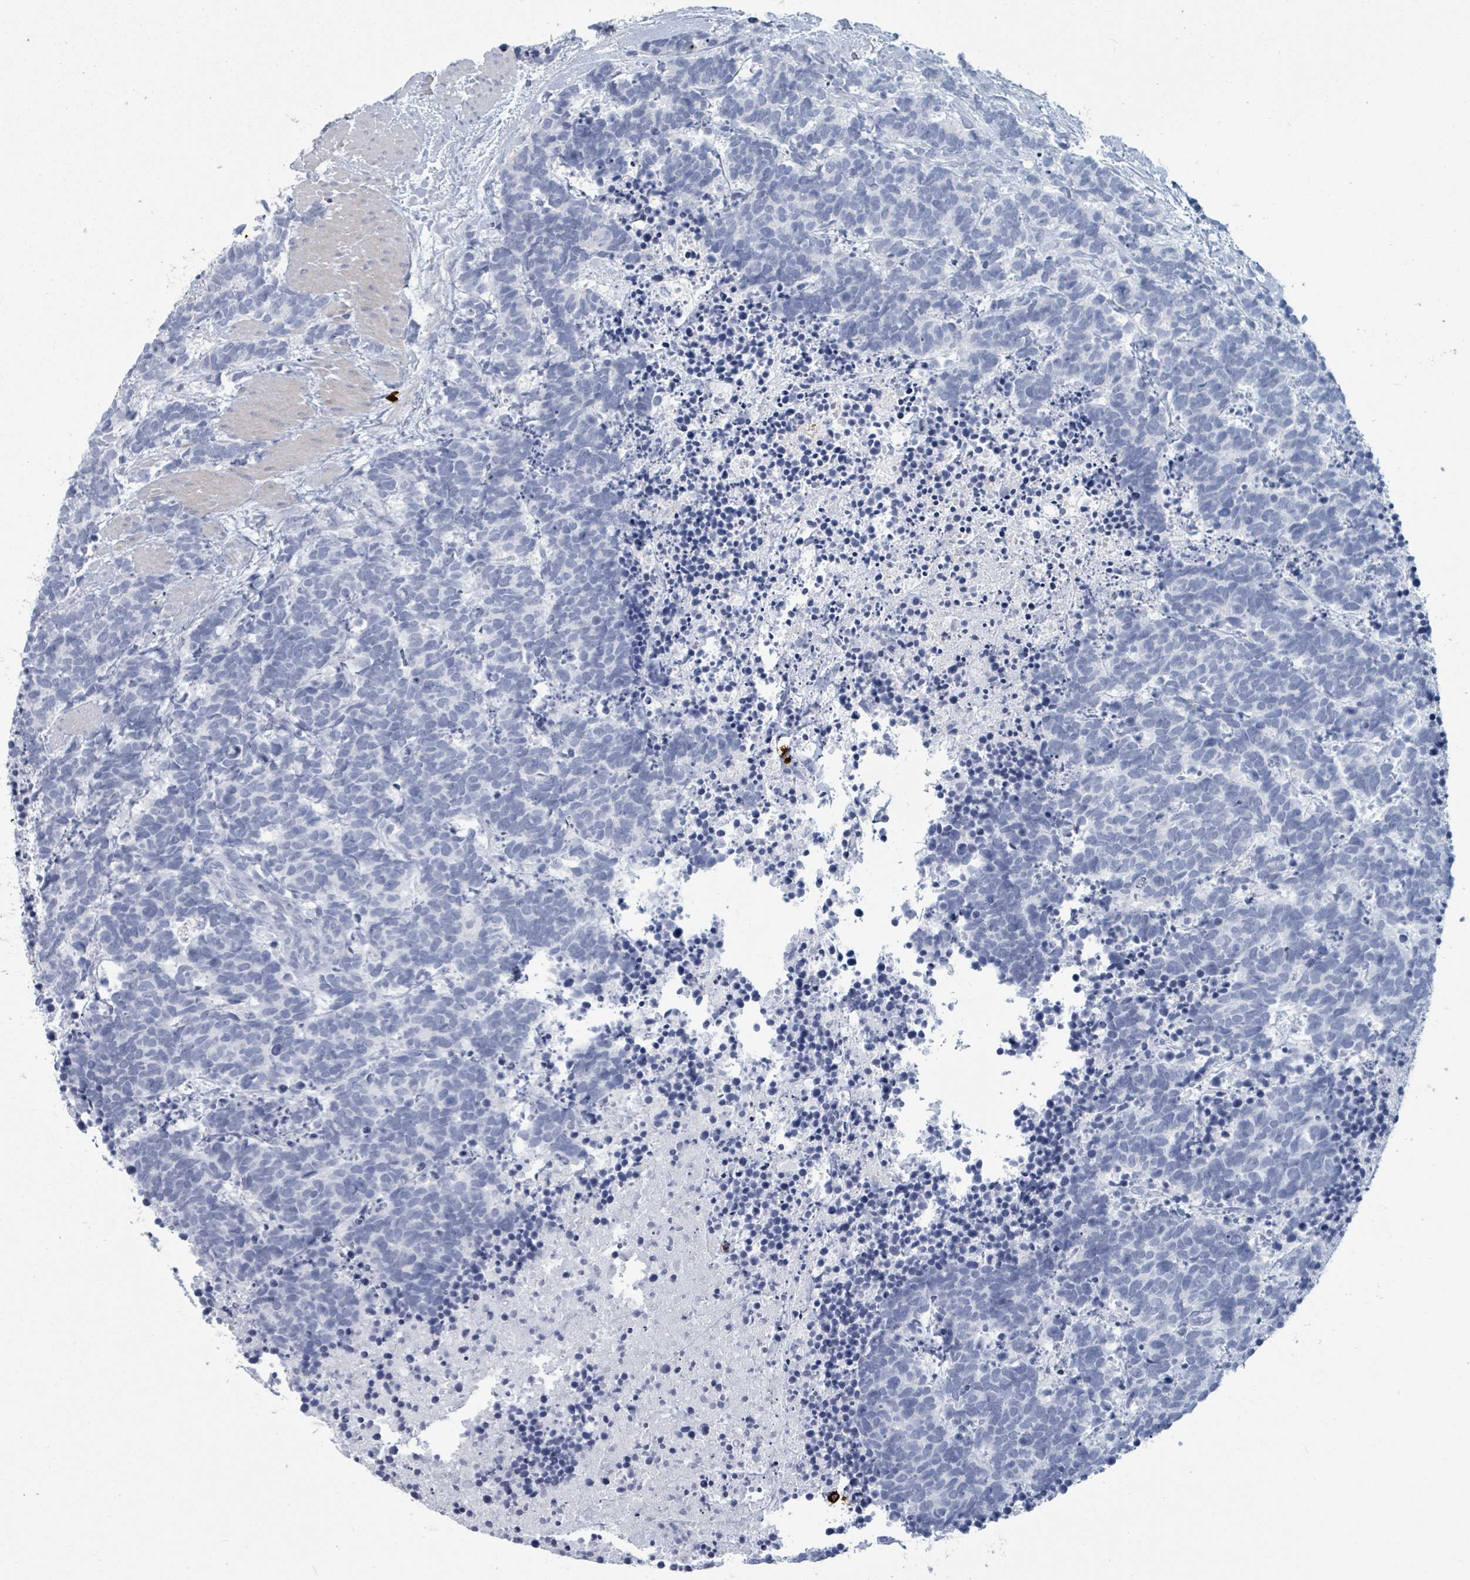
{"staining": {"intensity": "negative", "quantity": "none", "location": "none"}, "tissue": "carcinoid", "cell_type": "Tumor cells", "image_type": "cancer", "snomed": [{"axis": "morphology", "description": "Carcinoma, NOS"}, {"axis": "morphology", "description": "Carcinoid, malignant, NOS"}, {"axis": "topography", "description": "Prostate"}], "caption": "High power microscopy photomicrograph of an immunohistochemistry (IHC) micrograph of carcinoid, revealing no significant expression in tumor cells.", "gene": "VPS13D", "patient": {"sex": "male", "age": 57}}